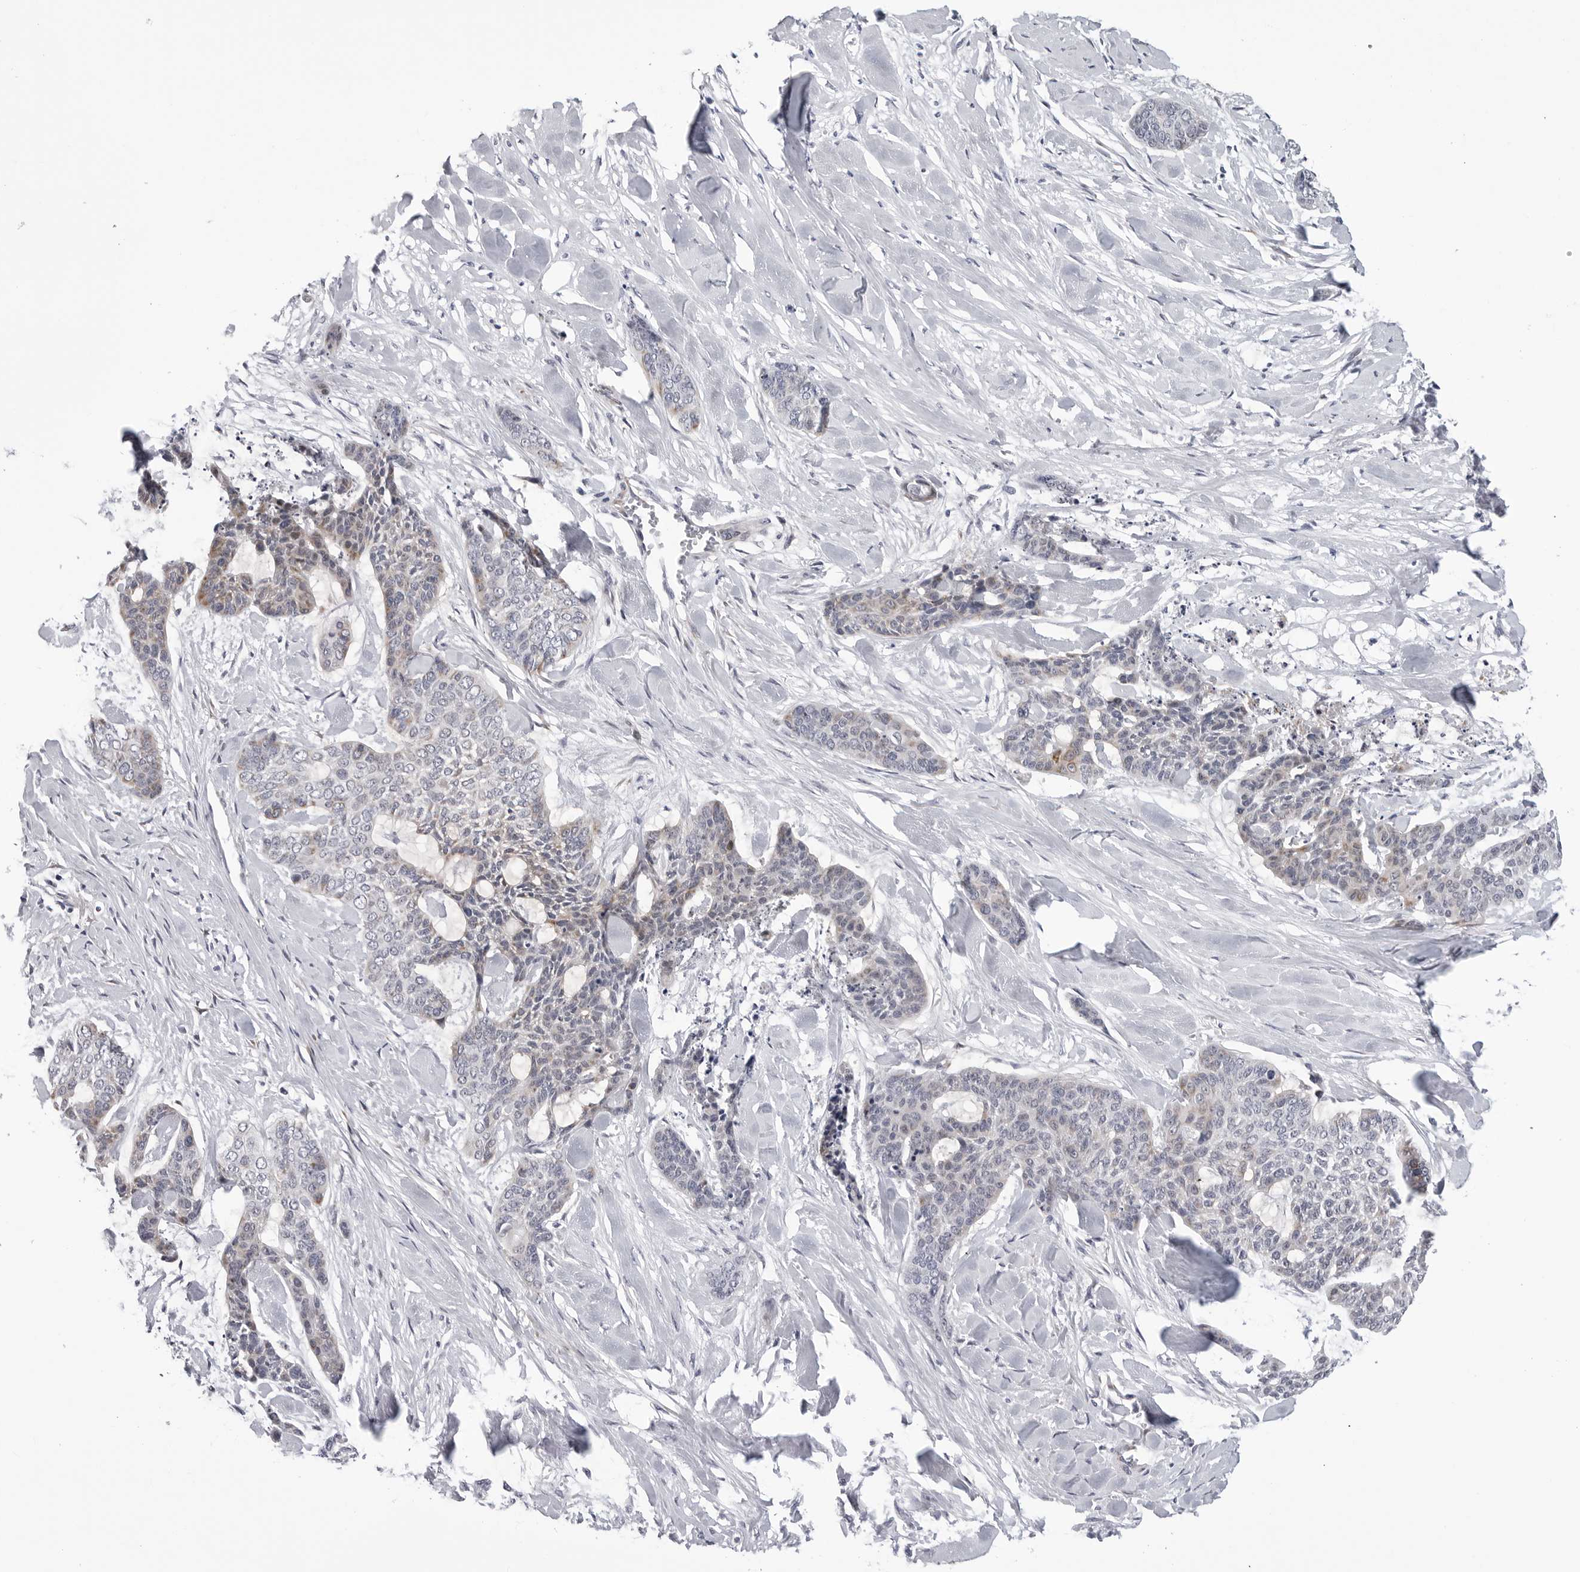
{"staining": {"intensity": "weak", "quantity": "<25%", "location": "cytoplasmic/membranous"}, "tissue": "skin cancer", "cell_type": "Tumor cells", "image_type": "cancer", "snomed": [{"axis": "morphology", "description": "Basal cell carcinoma"}, {"axis": "topography", "description": "Skin"}], "caption": "The immunohistochemistry (IHC) histopathology image has no significant expression in tumor cells of basal cell carcinoma (skin) tissue.", "gene": "CDK20", "patient": {"sex": "female", "age": 64}}